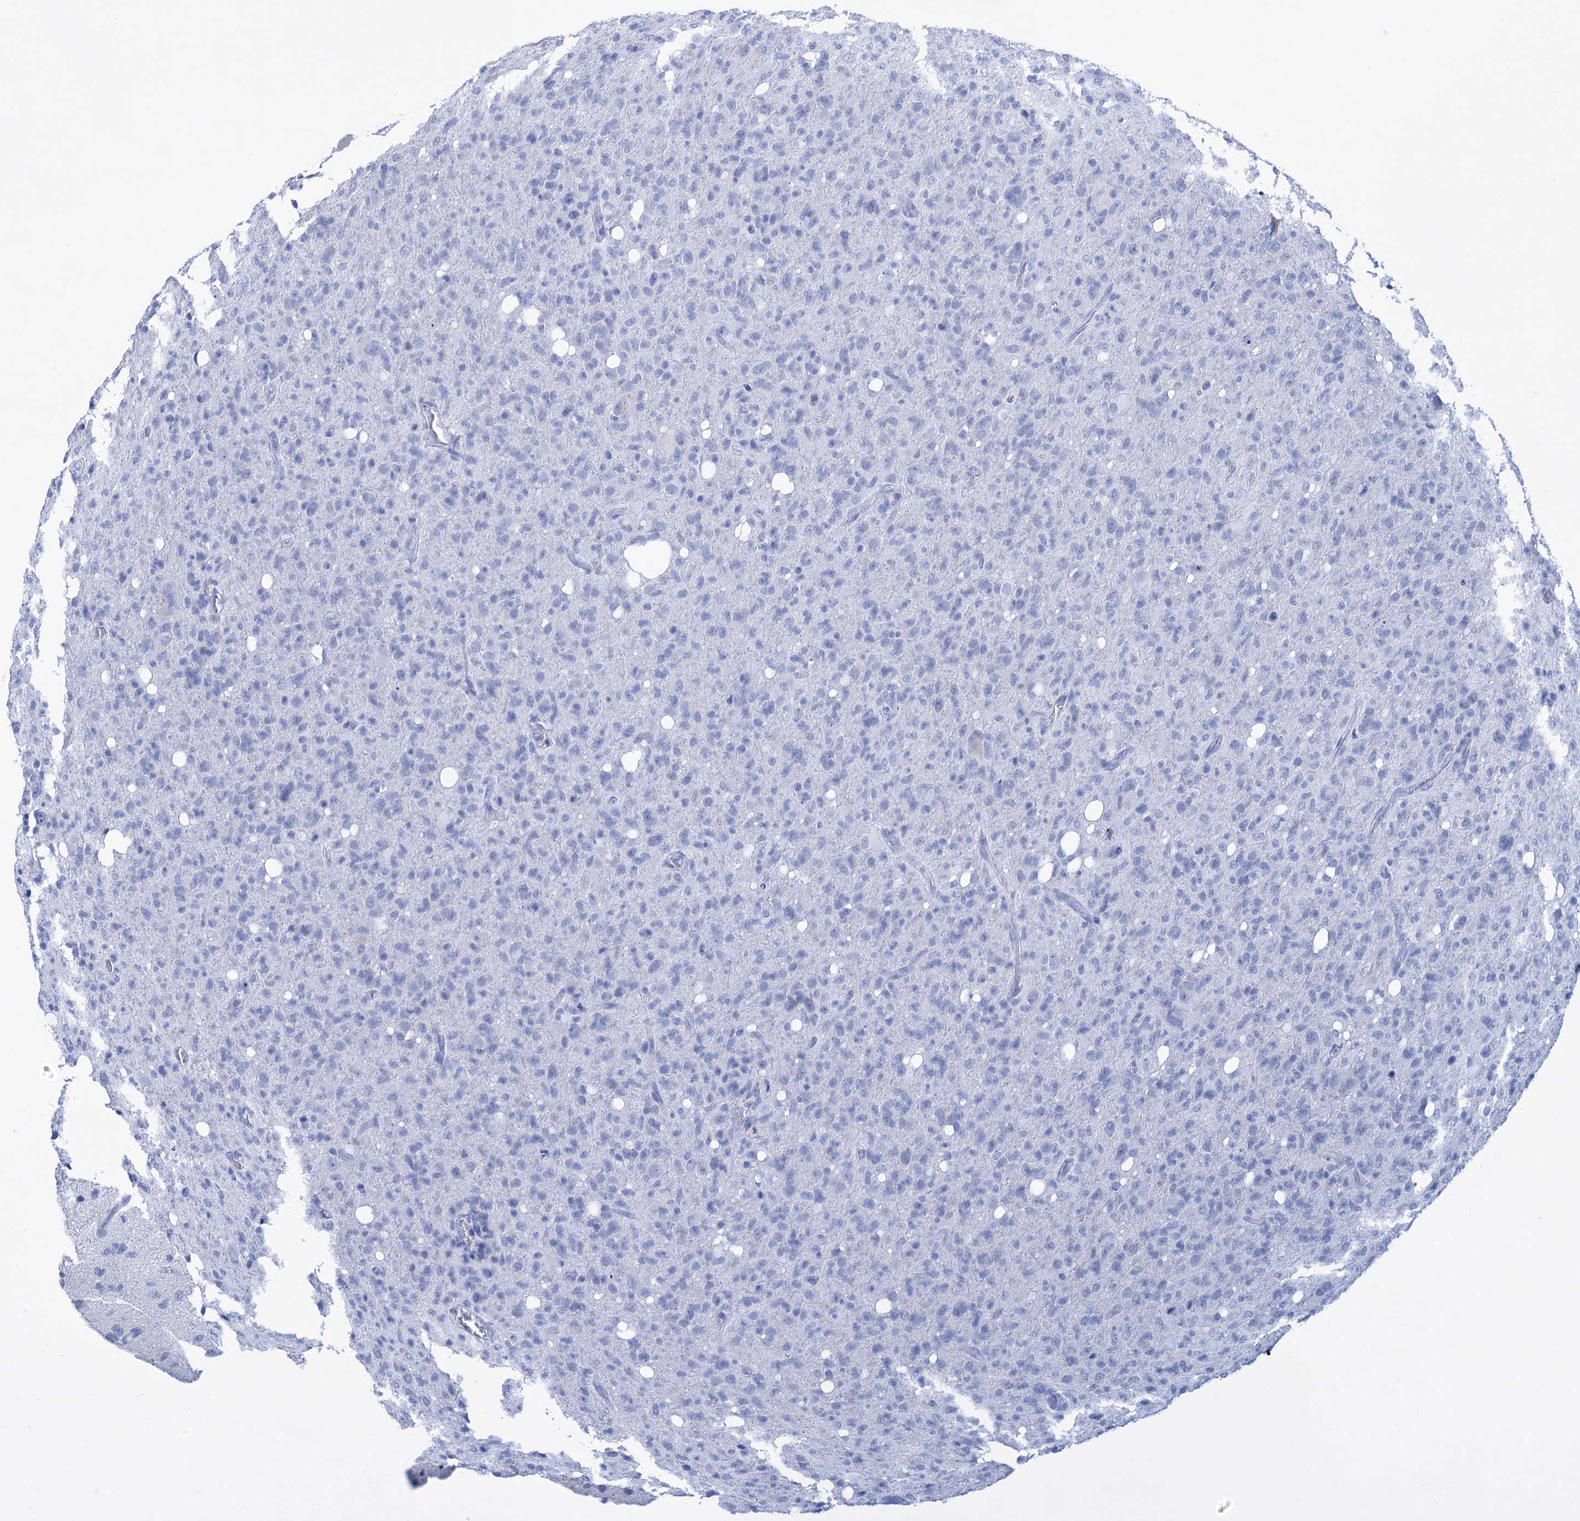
{"staining": {"intensity": "negative", "quantity": "none", "location": "none"}, "tissue": "glioma", "cell_type": "Tumor cells", "image_type": "cancer", "snomed": [{"axis": "morphology", "description": "Glioma, malignant, High grade"}, {"axis": "topography", "description": "Brain"}], "caption": "Immunohistochemical staining of human glioma shows no significant positivity in tumor cells.", "gene": "FBXW12", "patient": {"sex": "female", "age": 57}}